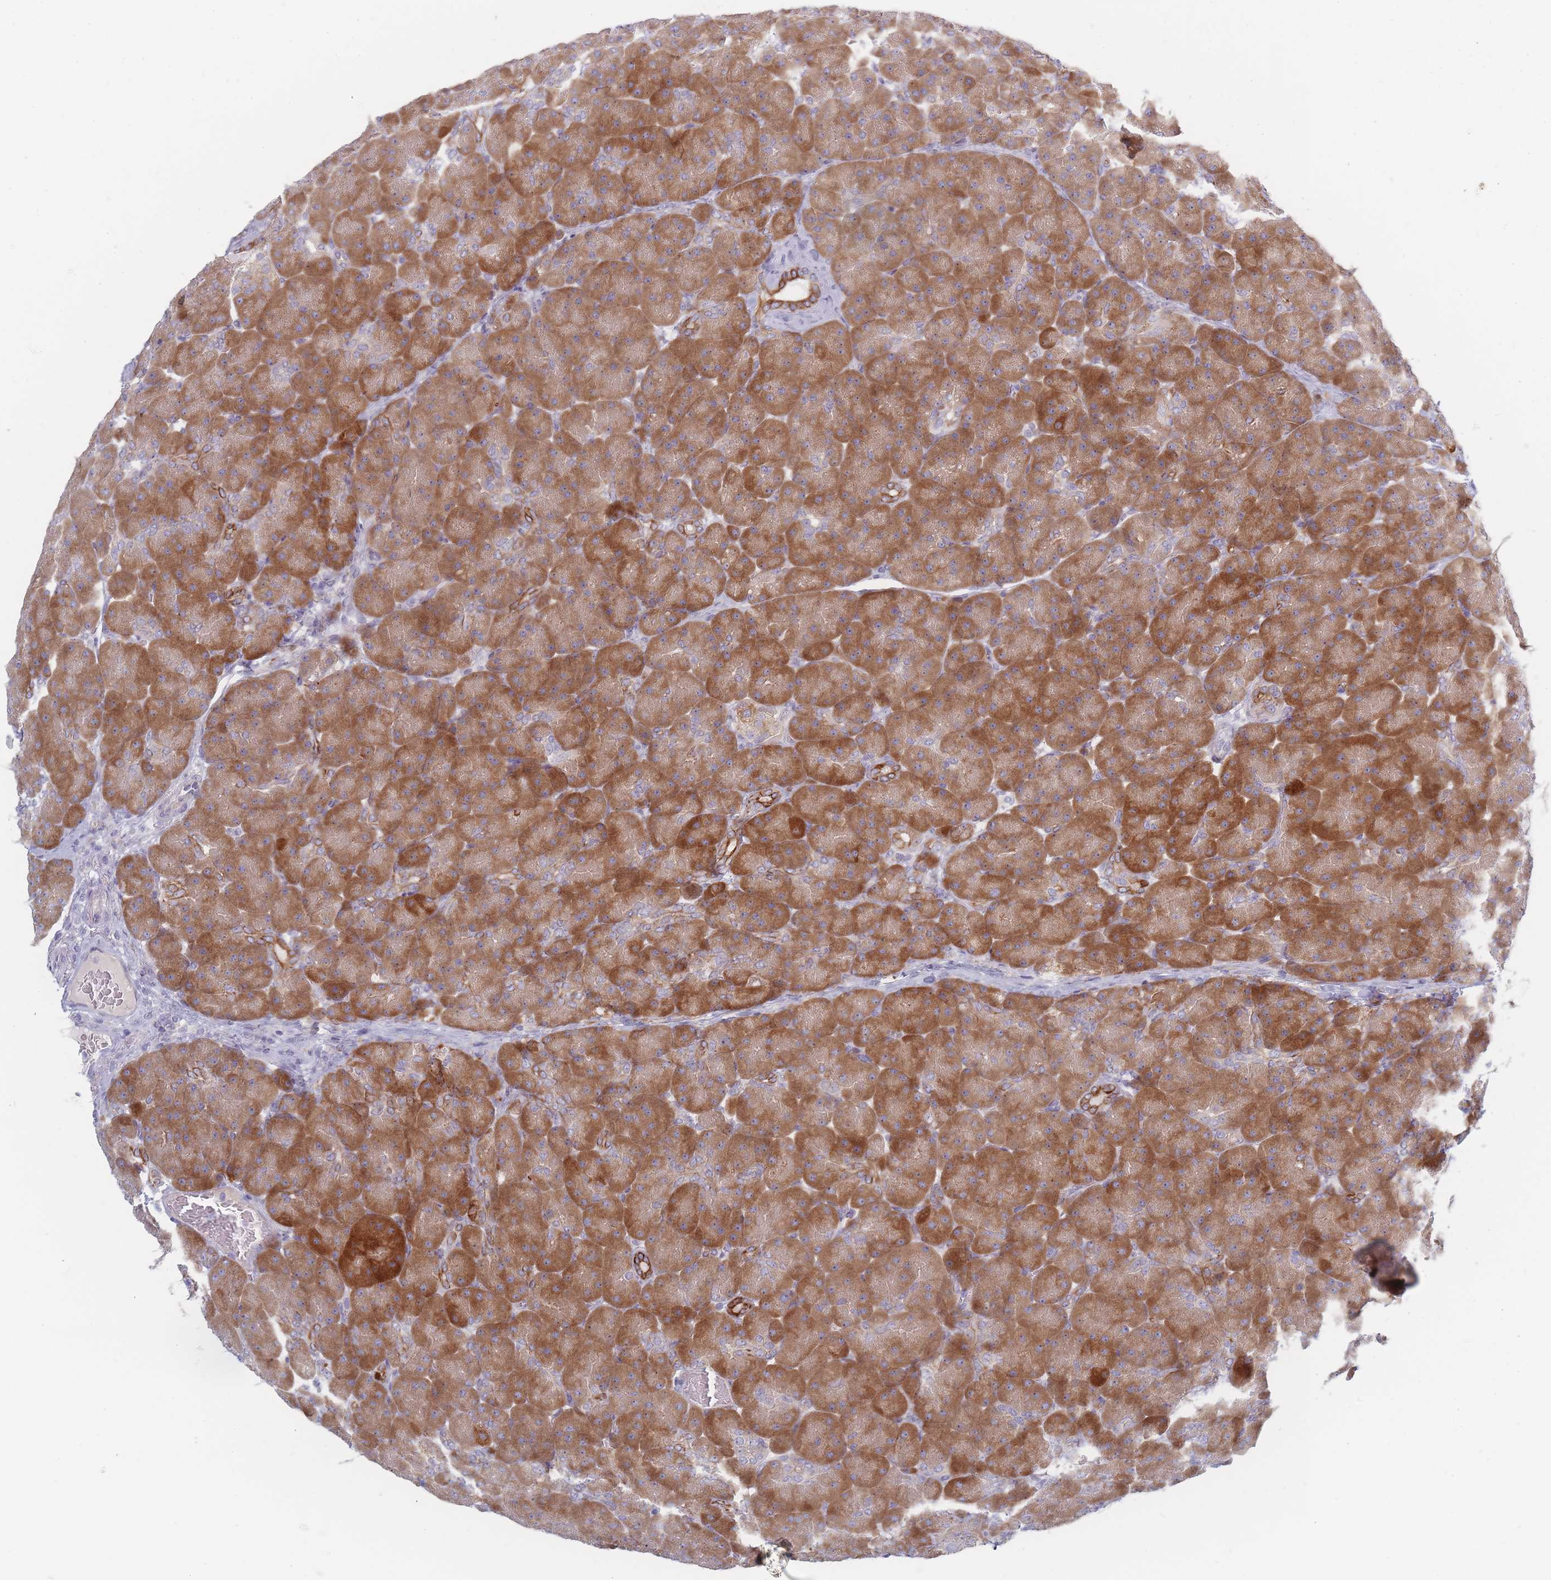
{"staining": {"intensity": "strong", "quantity": ">75%", "location": "cytoplasmic/membranous"}, "tissue": "pancreas", "cell_type": "Exocrine glandular cells", "image_type": "normal", "snomed": [{"axis": "morphology", "description": "Normal tissue, NOS"}, {"axis": "topography", "description": "Pancreas"}], "caption": "Pancreas stained with immunohistochemistry reveals strong cytoplasmic/membranous staining in approximately >75% of exocrine glandular cells. The protein is stained brown, and the nuclei are stained in blue (DAB (3,3'-diaminobenzidine) IHC with brightfield microscopy, high magnification).", "gene": "SPATS1", "patient": {"sex": "male", "age": 66}}